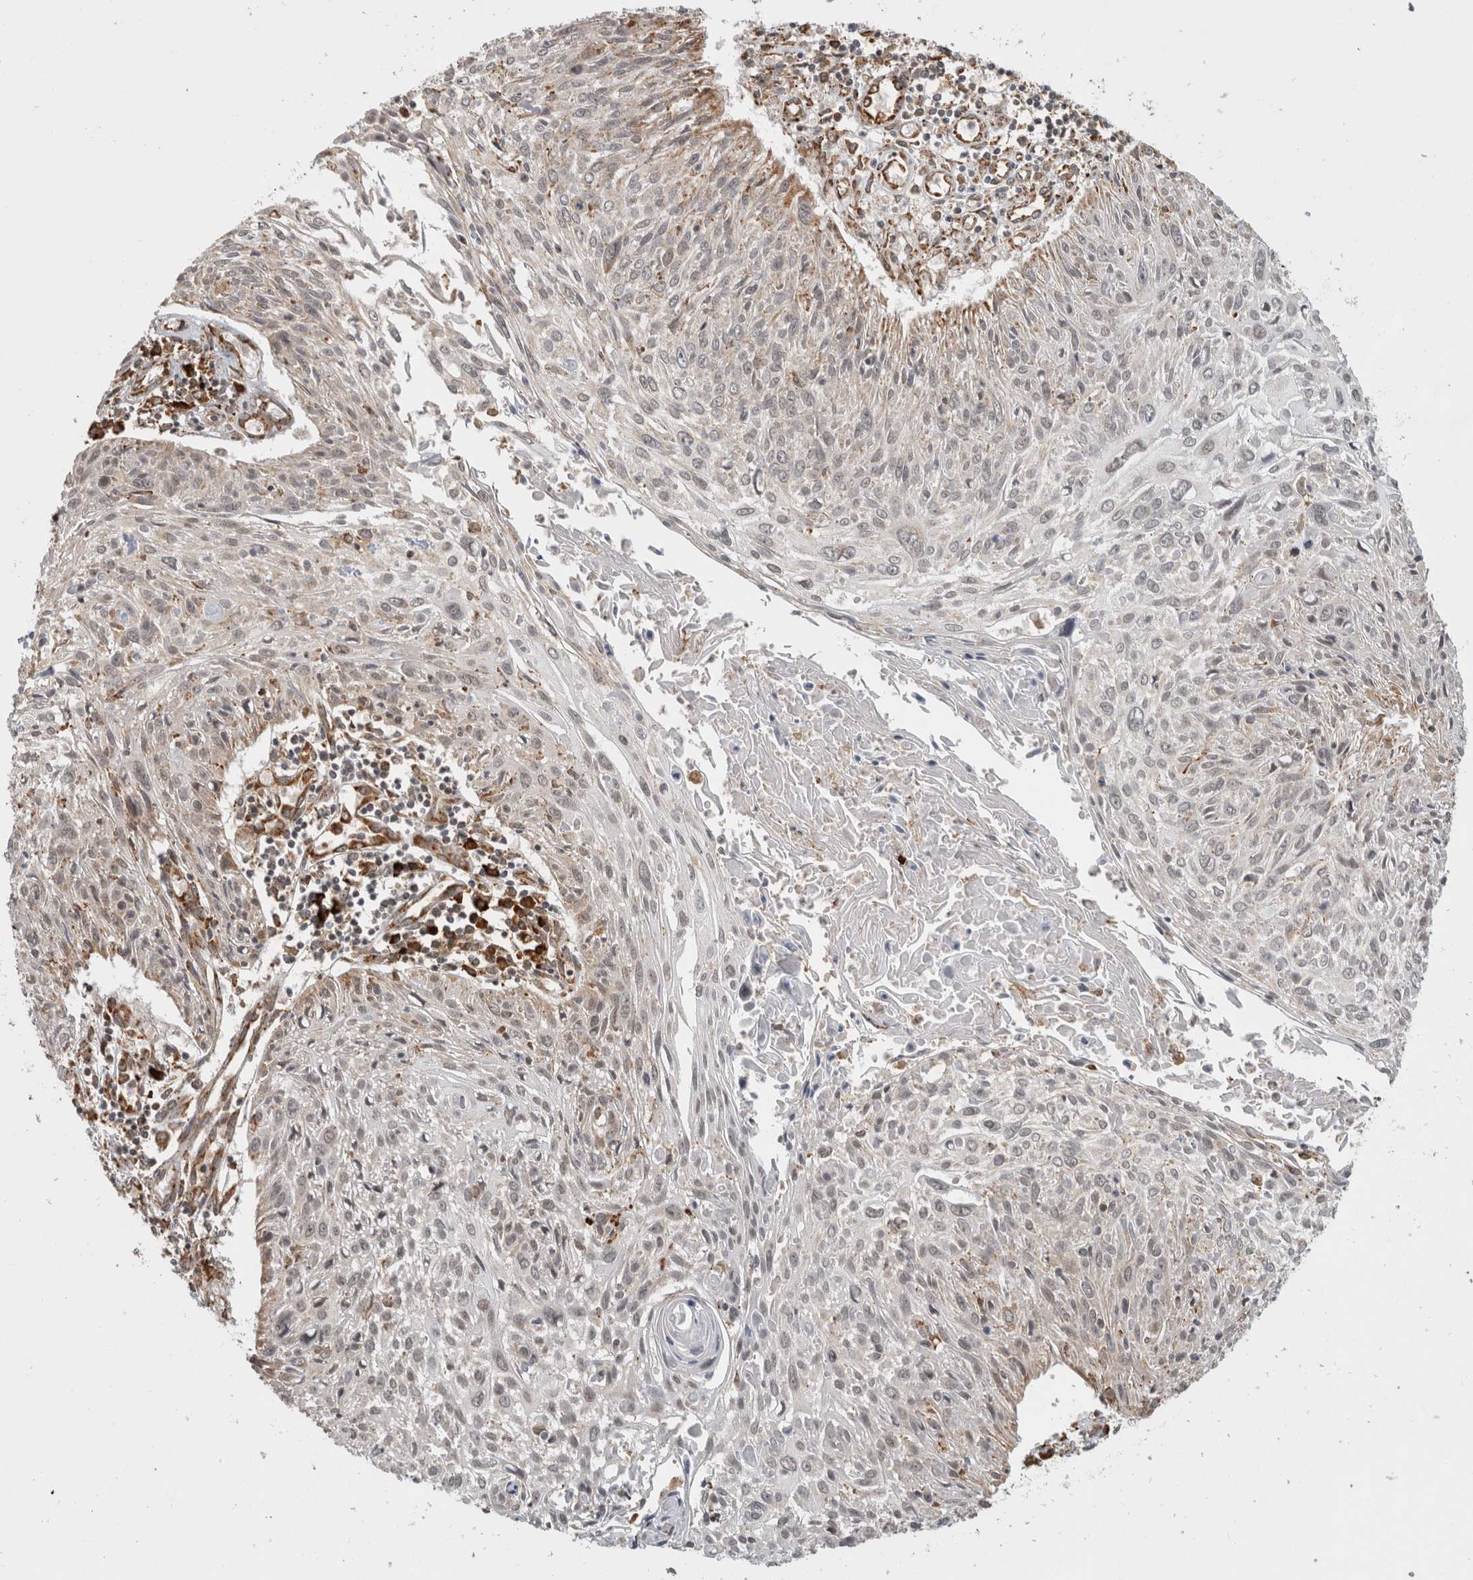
{"staining": {"intensity": "negative", "quantity": "none", "location": "none"}, "tissue": "cervical cancer", "cell_type": "Tumor cells", "image_type": "cancer", "snomed": [{"axis": "morphology", "description": "Squamous cell carcinoma, NOS"}, {"axis": "topography", "description": "Cervix"}], "caption": "Cervical cancer was stained to show a protein in brown. There is no significant staining in tumor cells. (DAB (3,3'-diaminobenzidine) immunohistochemistry (IHC) visualized using brightfield microscopy, high magnification).", "gene": "MS4A7", "patient": {"sex": "female", "age": 51}}